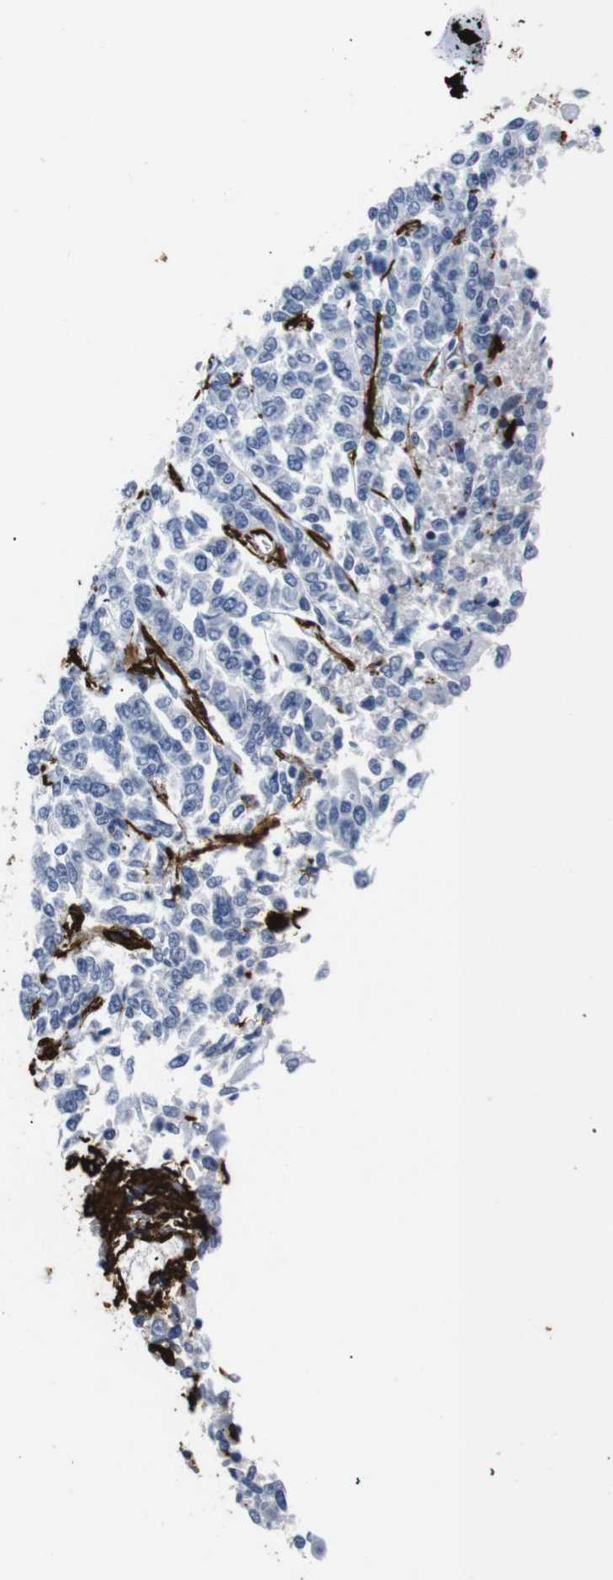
{"staining": {"intensity": "negative", "quantity": "none", "location": "none"}, "tissue": "lung cancer", "cell_type": "Tumor cells", "image_type": "cancer", "snomed": [{"axis": "morphology", "description": "Adenocarcinoma, NOS"}, {"axis": "topography", "description": "Lung"}], "caption": "Tumor cells are negative for brown protein staining in lung adenocarcinoma.", "gene": "ACTA2", "patient": {"sex": "male", "age": 84}}